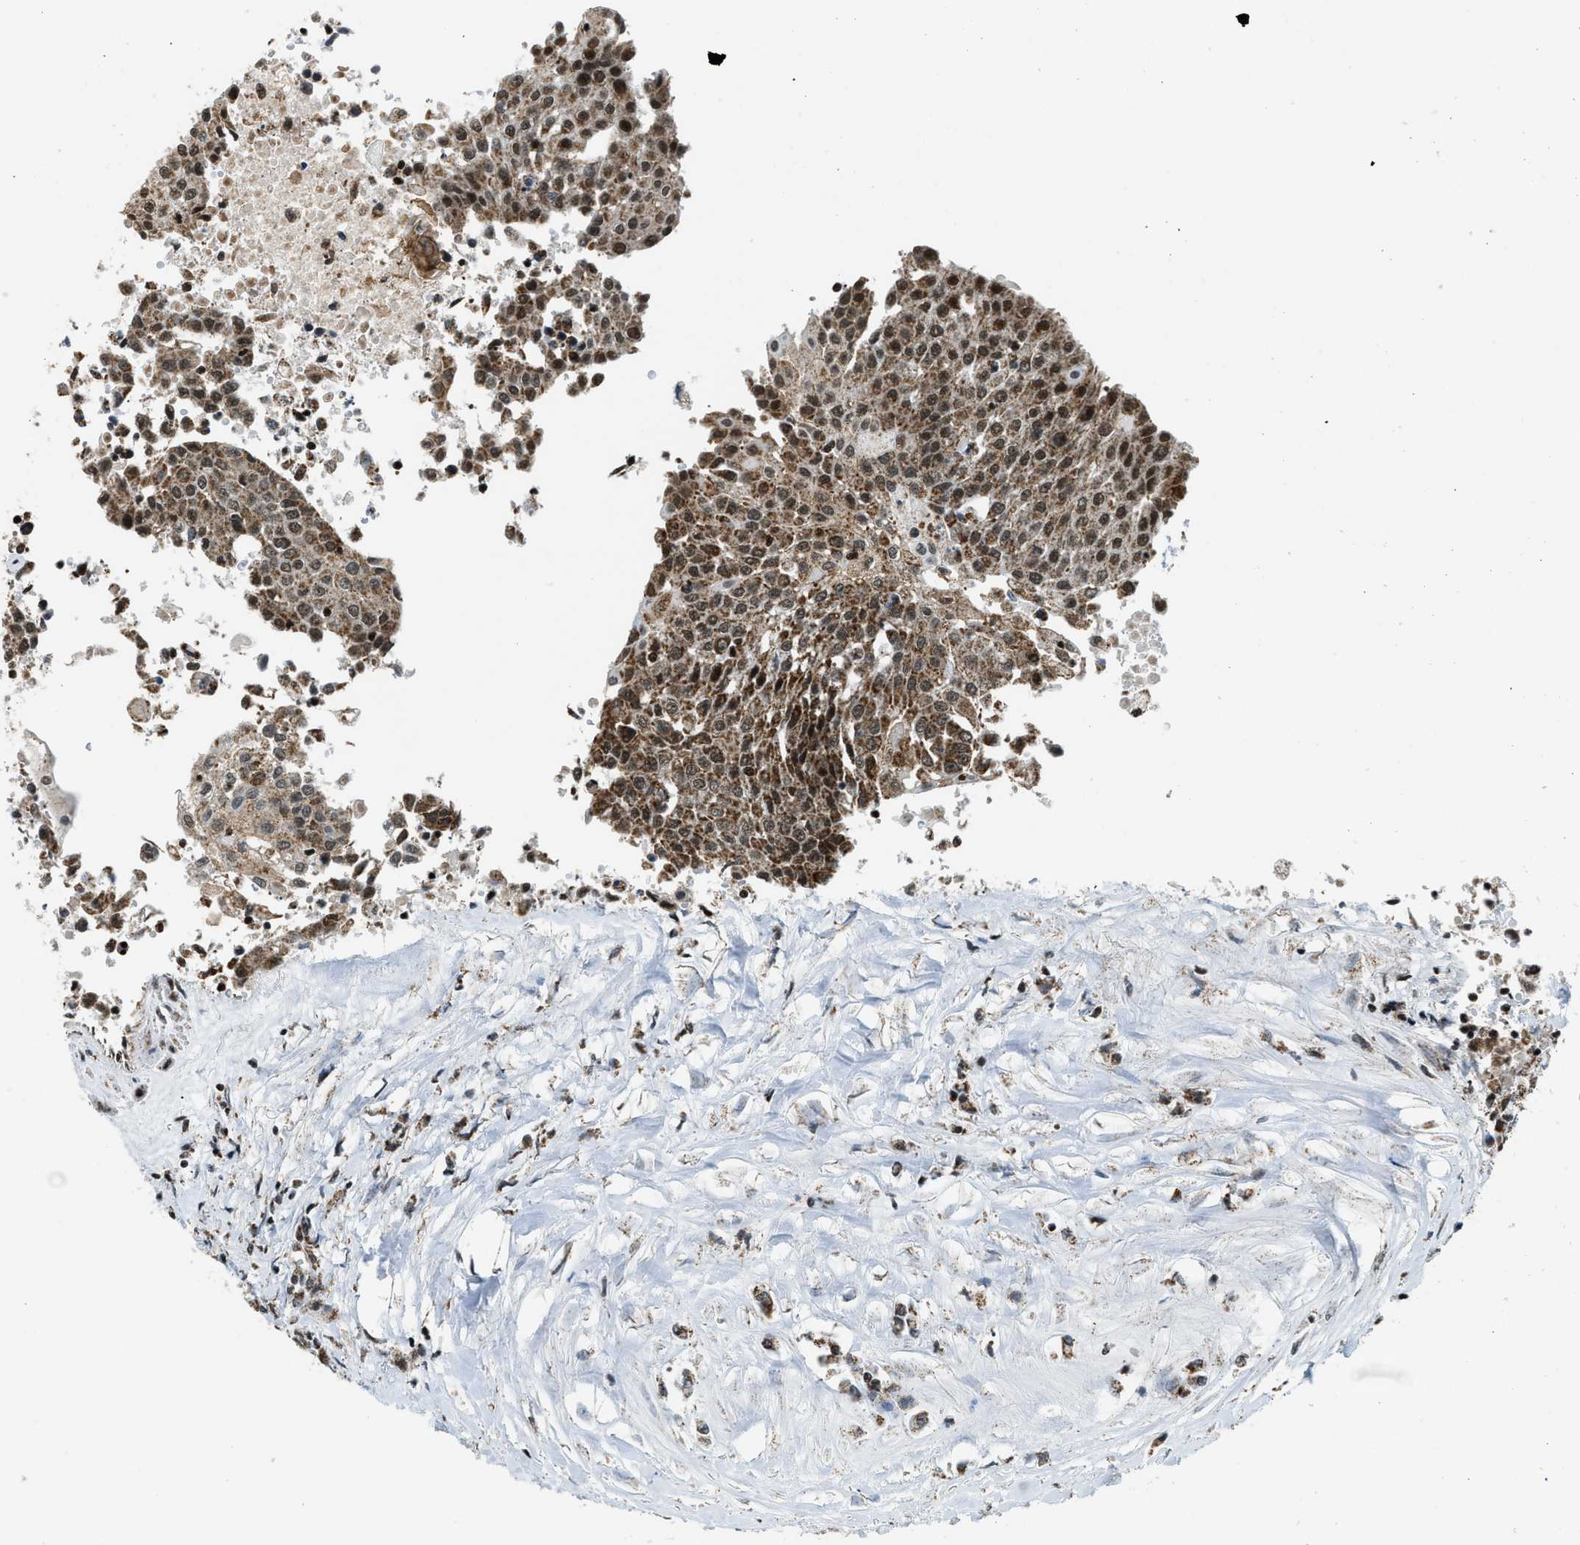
{"staining": {"intensity": "moderate", "quantity": ">75%", "location": "cytoplasmic/membranous,nuclear"}, "tissue": "urothelial cancer", "cell_type": "Tumor cells", "image_type": "cancer", "snomed": [{"axis": "morphology", "description": "Urothelial carcinoma, High grade"}, {"axis": "topography", "description": "Urinary bladder"}], "caption": "Immunohistochemical staining of urothelial carcinoma (high-grade) reveals medium levels of moderate cytoplasmic/membranous and nuclear protein positivity in approximately >75% of tumor cells. (Brightfield microscopy of DAB IHC at high magnification).", "gene": "GABPB1", "patient": {"sex": "female", "age": 85}}